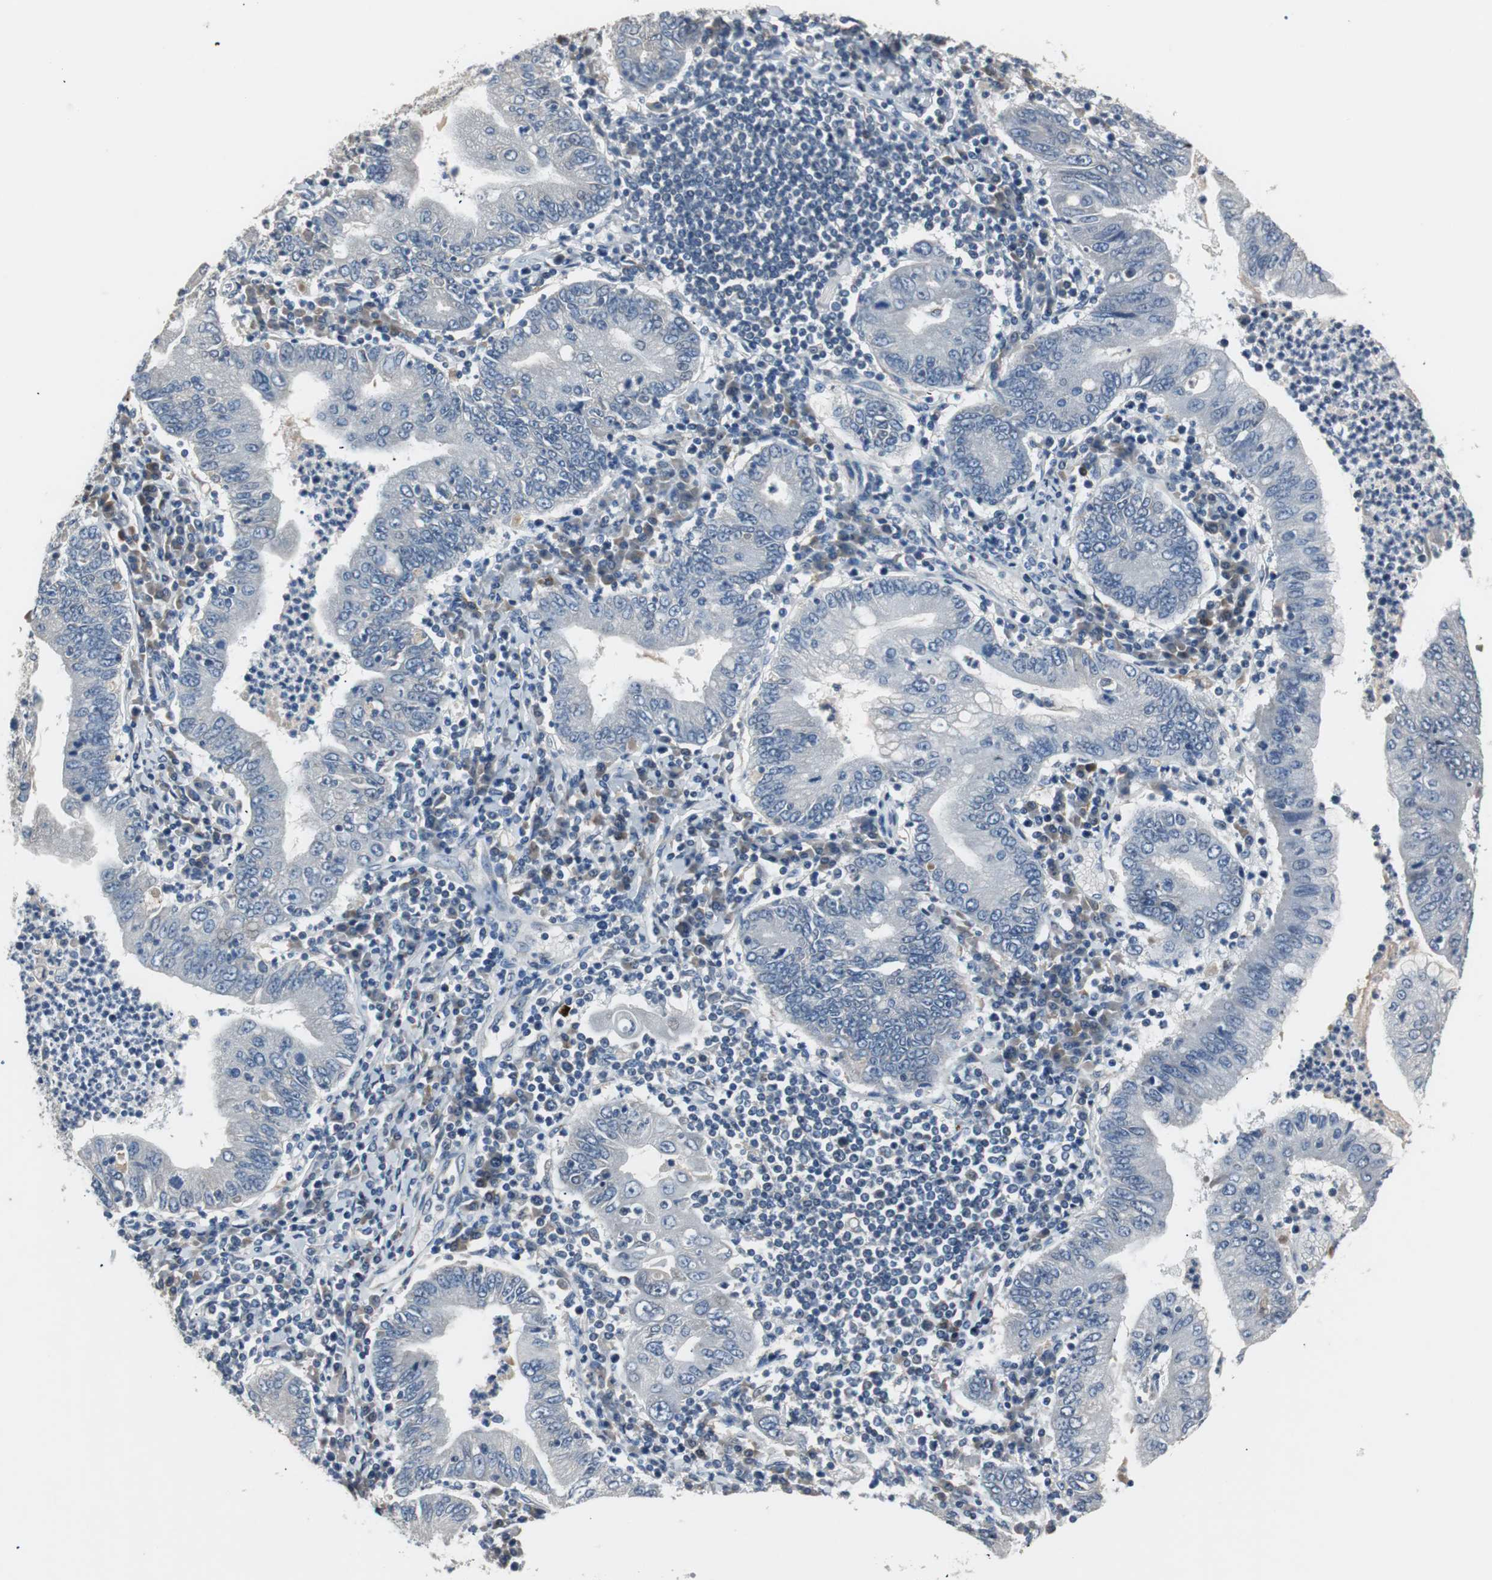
{"staining": {"intensity": "negative", "quantity": "none", "location": "none"}, "tissue": "stomach cancer", "cell_type": "Tumor cells", "image_type": "cancer", "snomed": [{"axis": "morphology", "description": "Normal tissue, NOS"}, {"axis": "morphology", "description": "Adenocarcinoma, NOS"}, {"axis": "topography", "description": "Esophagus"}, {"axis": "topography", "description": "Stomach, upper"}, {"axis": "topography", "description": "Peripheral nerve tissue"}], "caption": "This image is of stomach cancer (adenocarcinoma) stained with IHC to label a protein in brown with the nuclei are counter-stained blue. There is no staining in tumor cells.", "gene": "PCYT1B", "patient": {"sex": "male", "age": 62}}